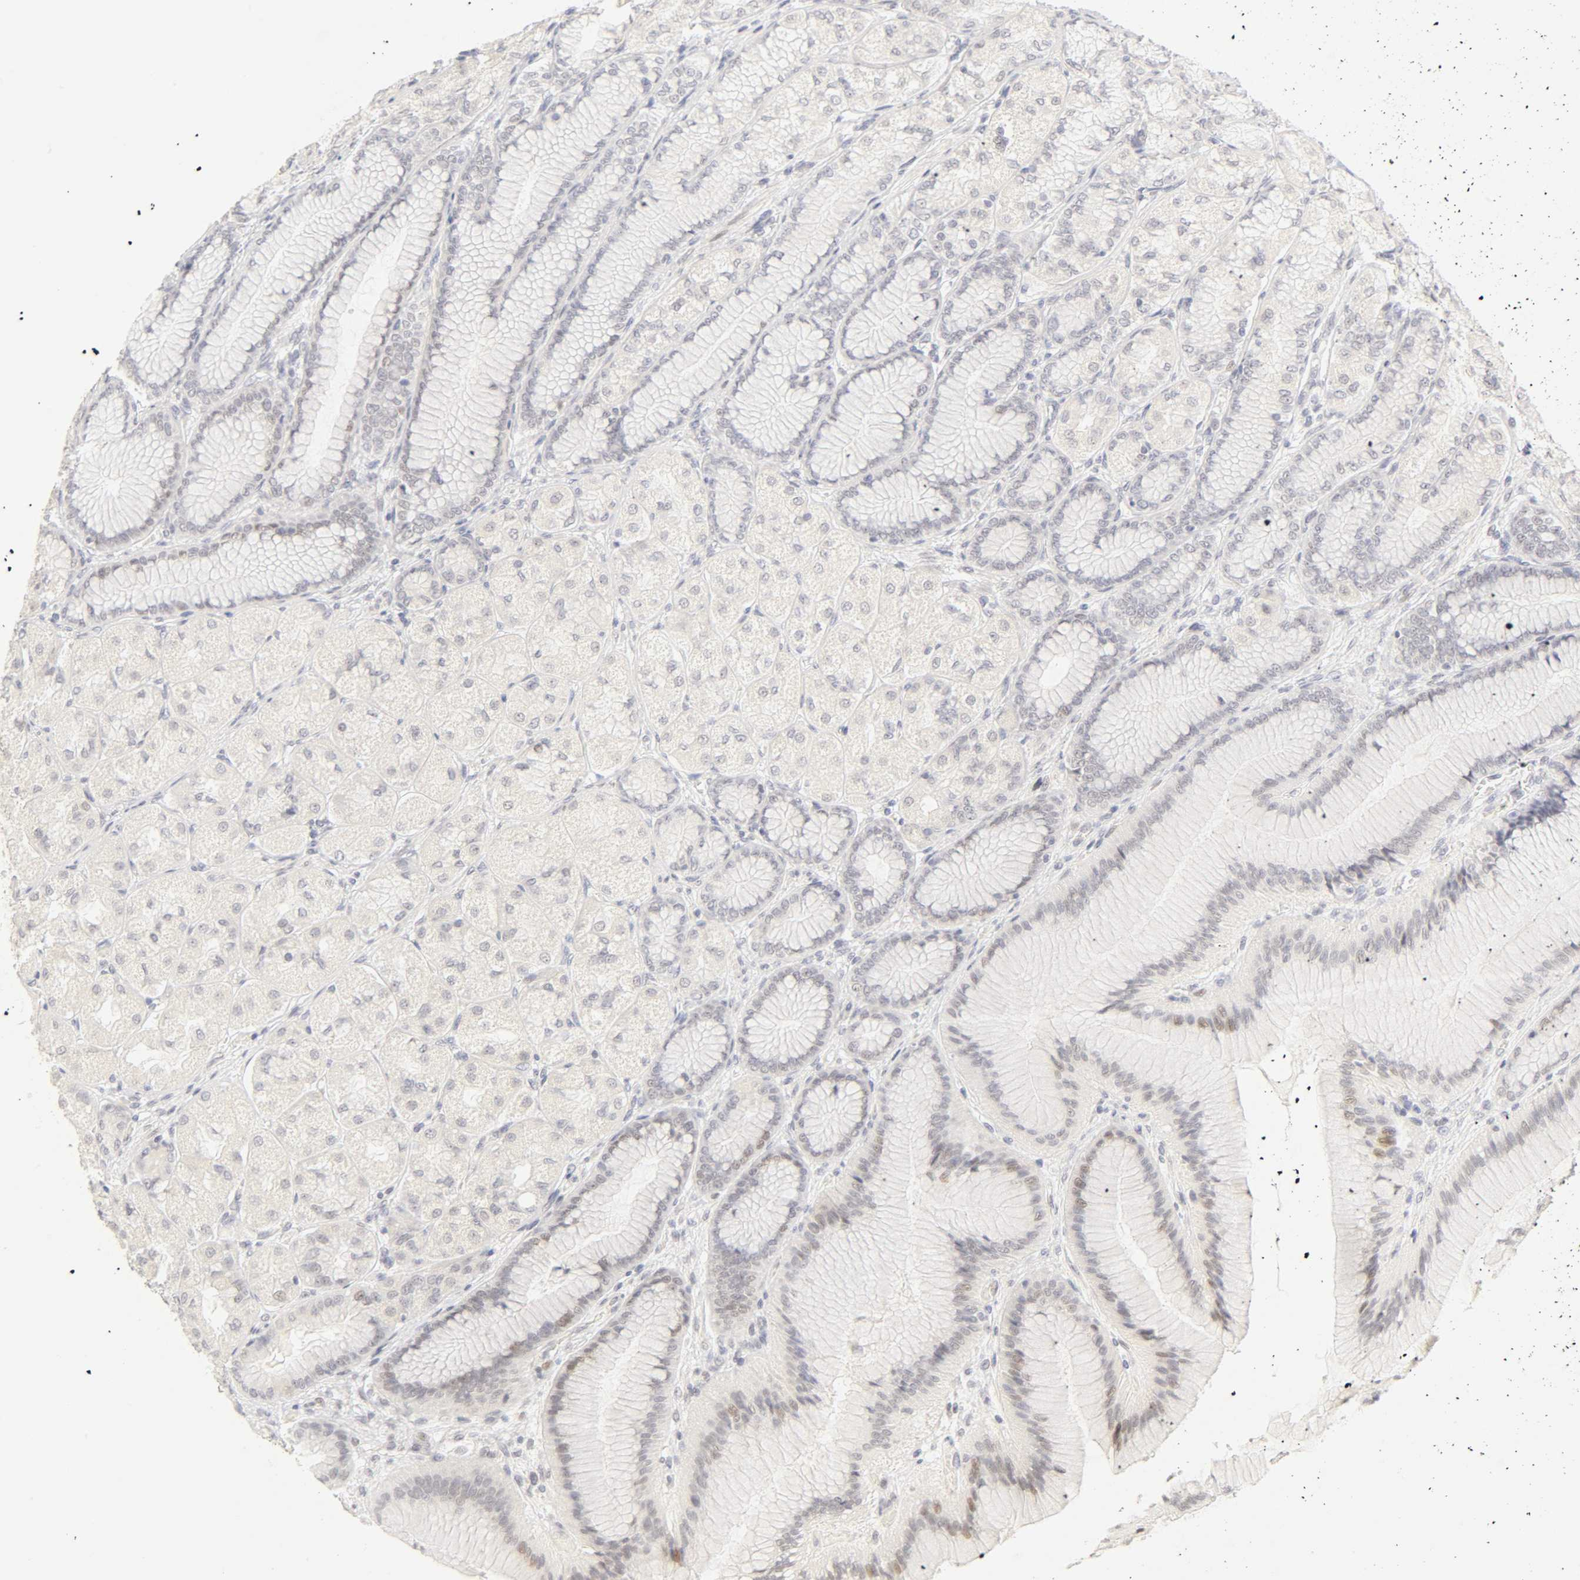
{"staining": {"intensity": "weak", "quantity": "<25%", "location": "nuclear"}, "tissue": "stomach", "cell_type": "Glandular cells", "image_type": "normal", "snomed": [{"axis": "morphology", "description": "Normal tissue, NOS"}, {"axis": "morphology", "description": "Adenocarcinoma, NOS"}, {"axis": "topography", "description": "Stomach"}, {"axis": "topography", "description": "Stomach, lower"}], "caption": "The histopathology image displays no significant expression in glandular cells of stomach.", "gene": "MNAT1", "patient": {"sex": "female", "age": 65}}